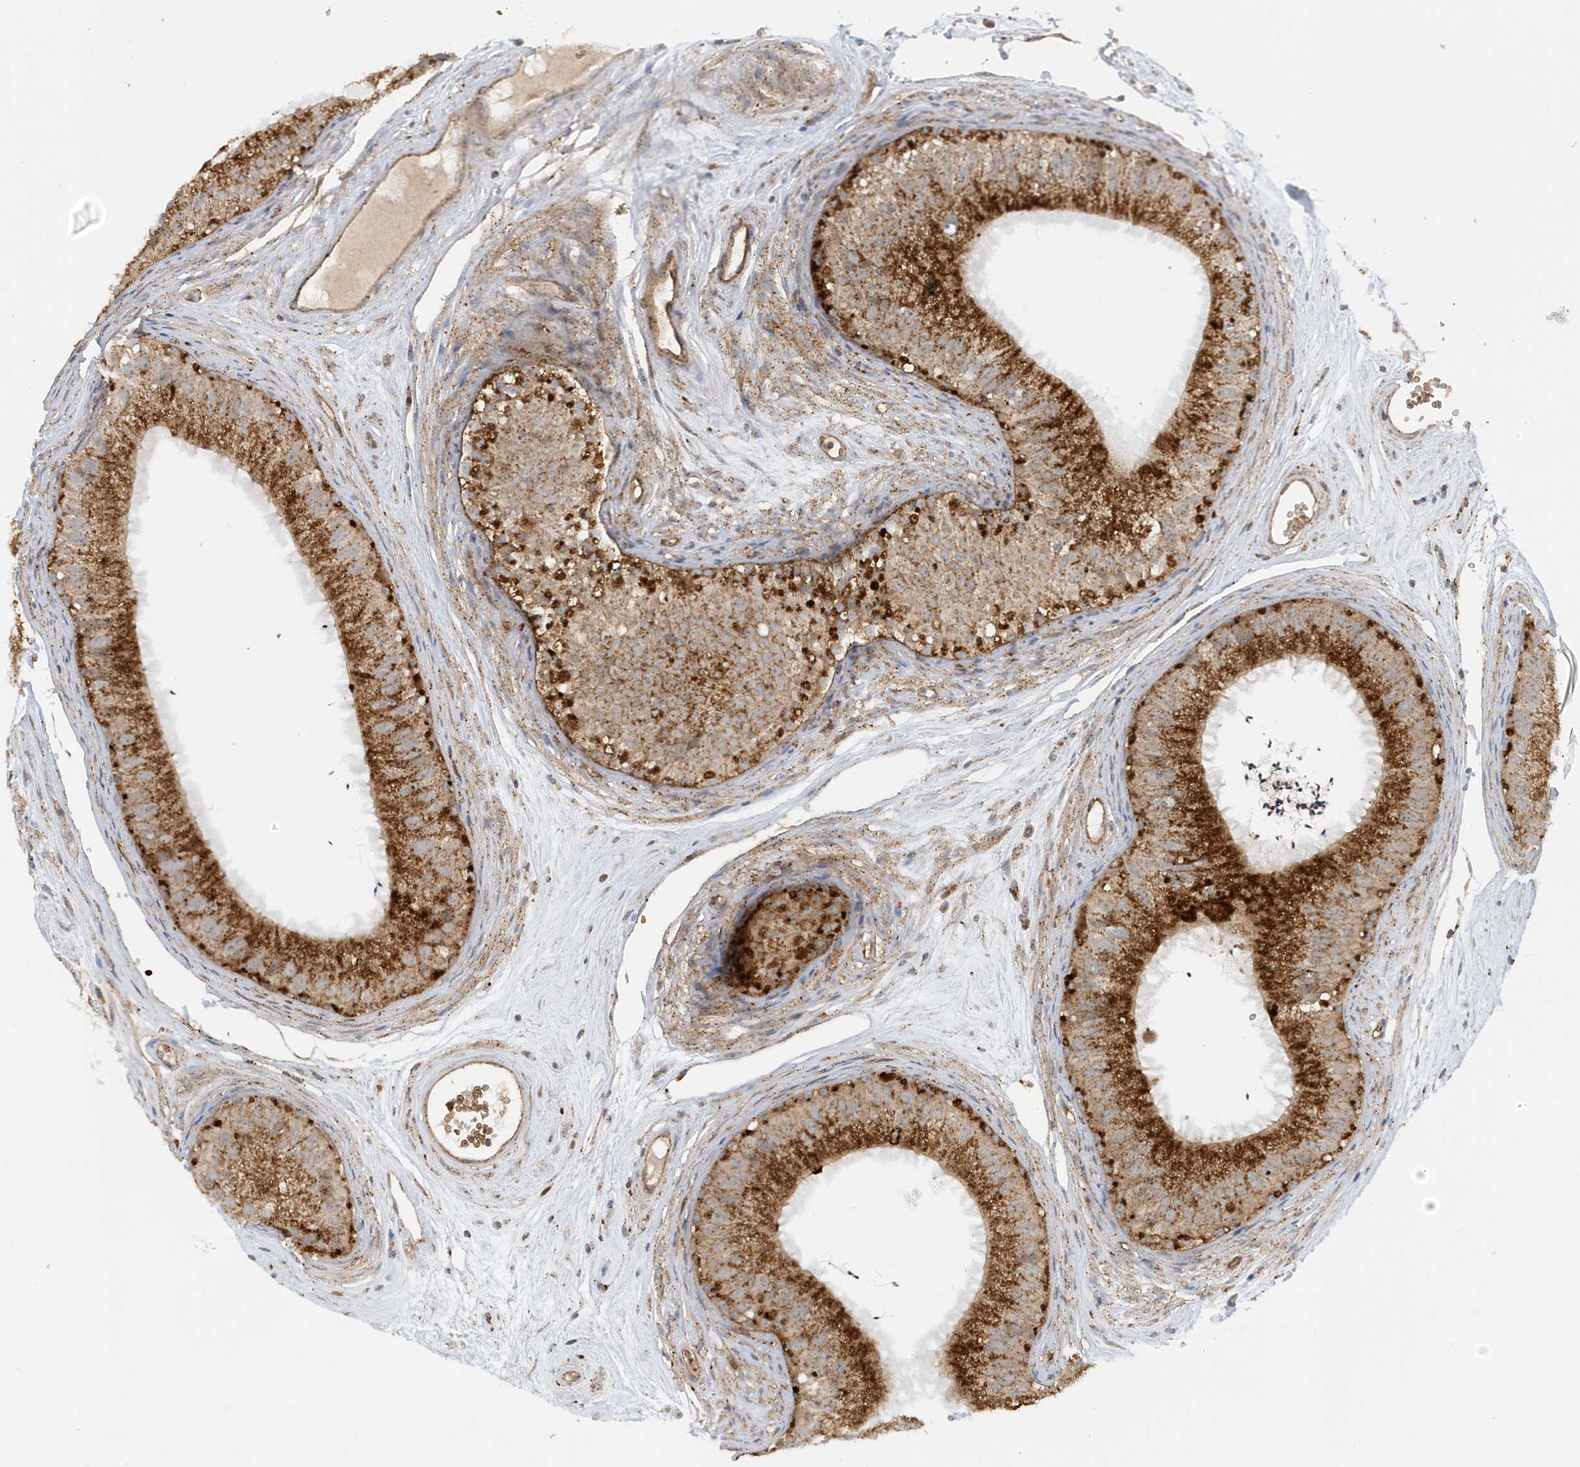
{"staining": {"intensity": "strong", "quantity": "25%-75%", "location": "cytoplasmic/membranous"}, "tissue": "epididymis", "cell_type": "Glandular cells", "image_type": "normal", "snomed": [{"axis": "morphology", "description": "Normal tissue, NOS"}, {"axis": "topography", "description": "Epididymis"}], "caption": "Normal epididymis demonstrates strong cytoplasmic/membranous positivity in about 25%-75% of glandular cells, visualized by immunohistochemistry.", "gene": "FYCO1", "patient": {"sex": "male", "age": 77}}